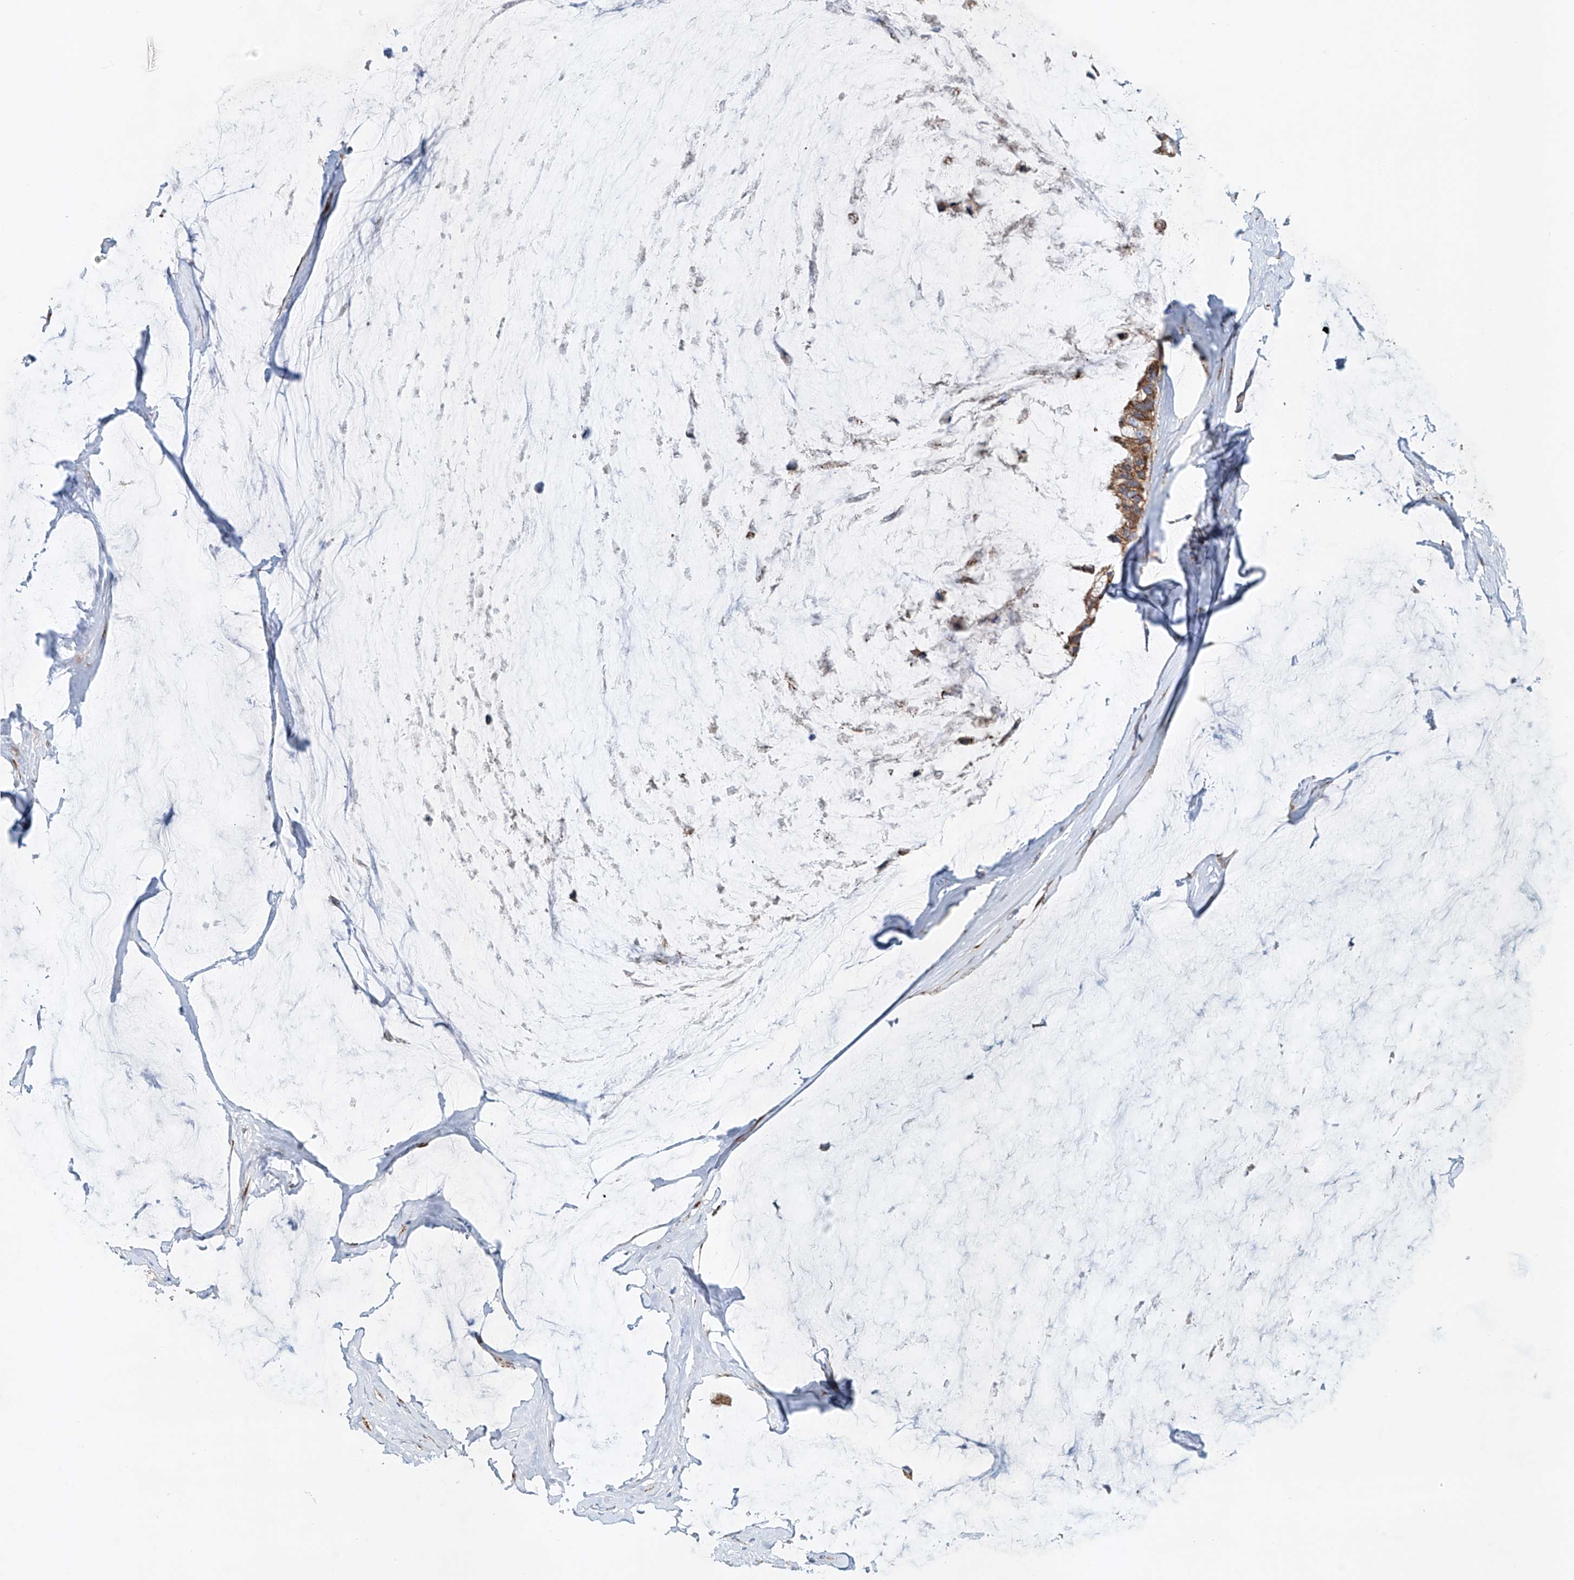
{"staining": {"intensity": "moderate", "quantity": ">75%", "location": "cytoplasmic/membranous"}, "tissue": "ovarian cancer", "cell_type": "Tumor cells", "image_type": "cancer", "snomed": [{"axis": "morphology", "description": "Cystadenocarcinoma, mucinous, NOS"}, {"axis": "topography", "description": "Ovary"}], "caption": "Ovarian cancer (mucinous cystadenocarcinoma) tissue demonstrates moderate cytoplasmic/membranous positivity in approximately >75% of tumor cells, visualized by immunohistochemistry.", "gene": "SNAP29", "patient": {"sex": "female", "age": 39}}